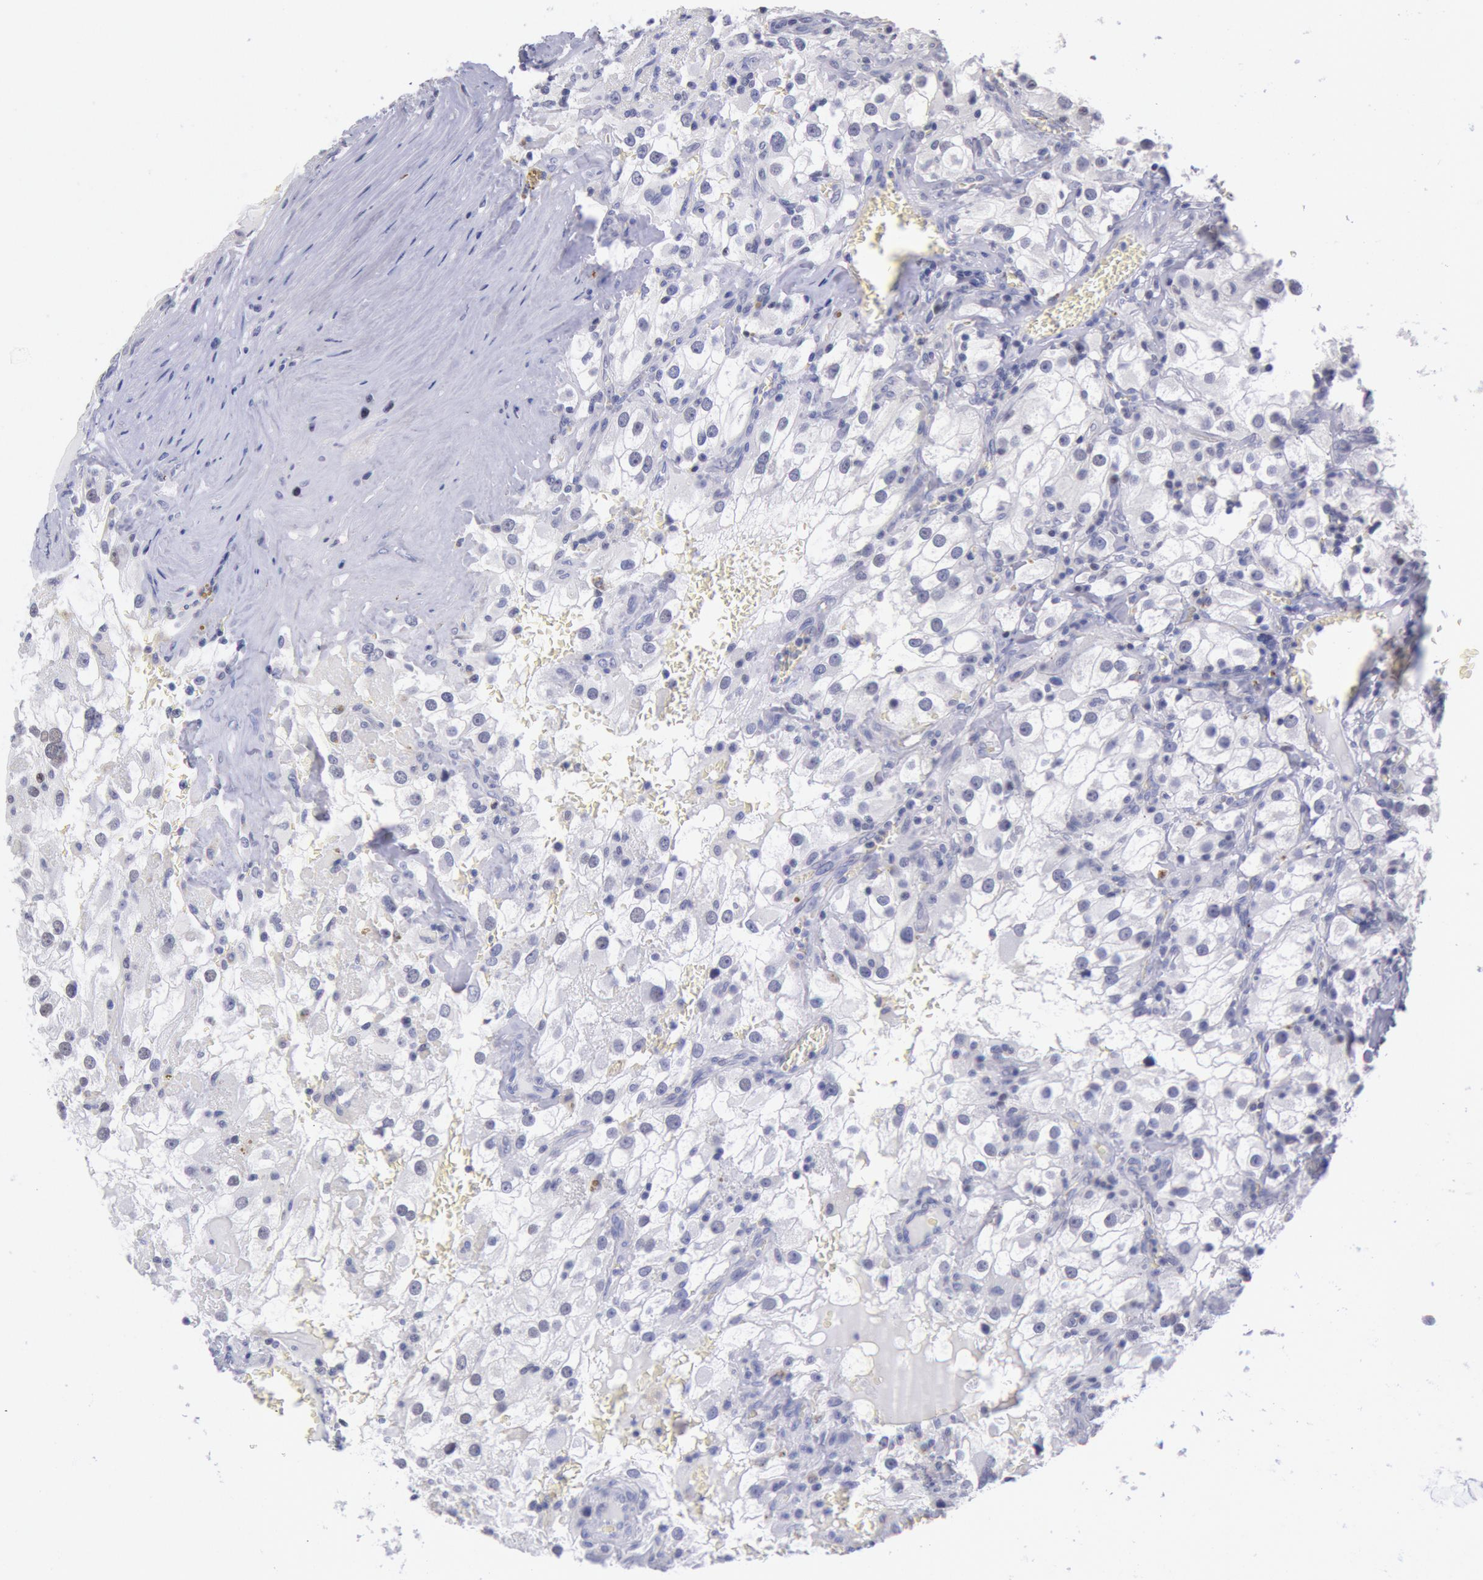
{"staining": {"intensity": "negative", "quantity": "none", "location": "none"}, "tissue": "renal cancer", "cell_type": "Tumor cells", "image_type": "cancer", "snomed": [{"axis": "morphology", "description": "Adenocarcinoma, NOS"}, {"axis": "topography", "description": "Kidney"}], "caption": "IHC photomicrograph of neoplastic tissue: human renal adenocarcinoma stained with DAB demonstrates no significant protein expression in tumor cells.", "gene": "MYH7", "patient": {"sex": "female", "age": 52}}